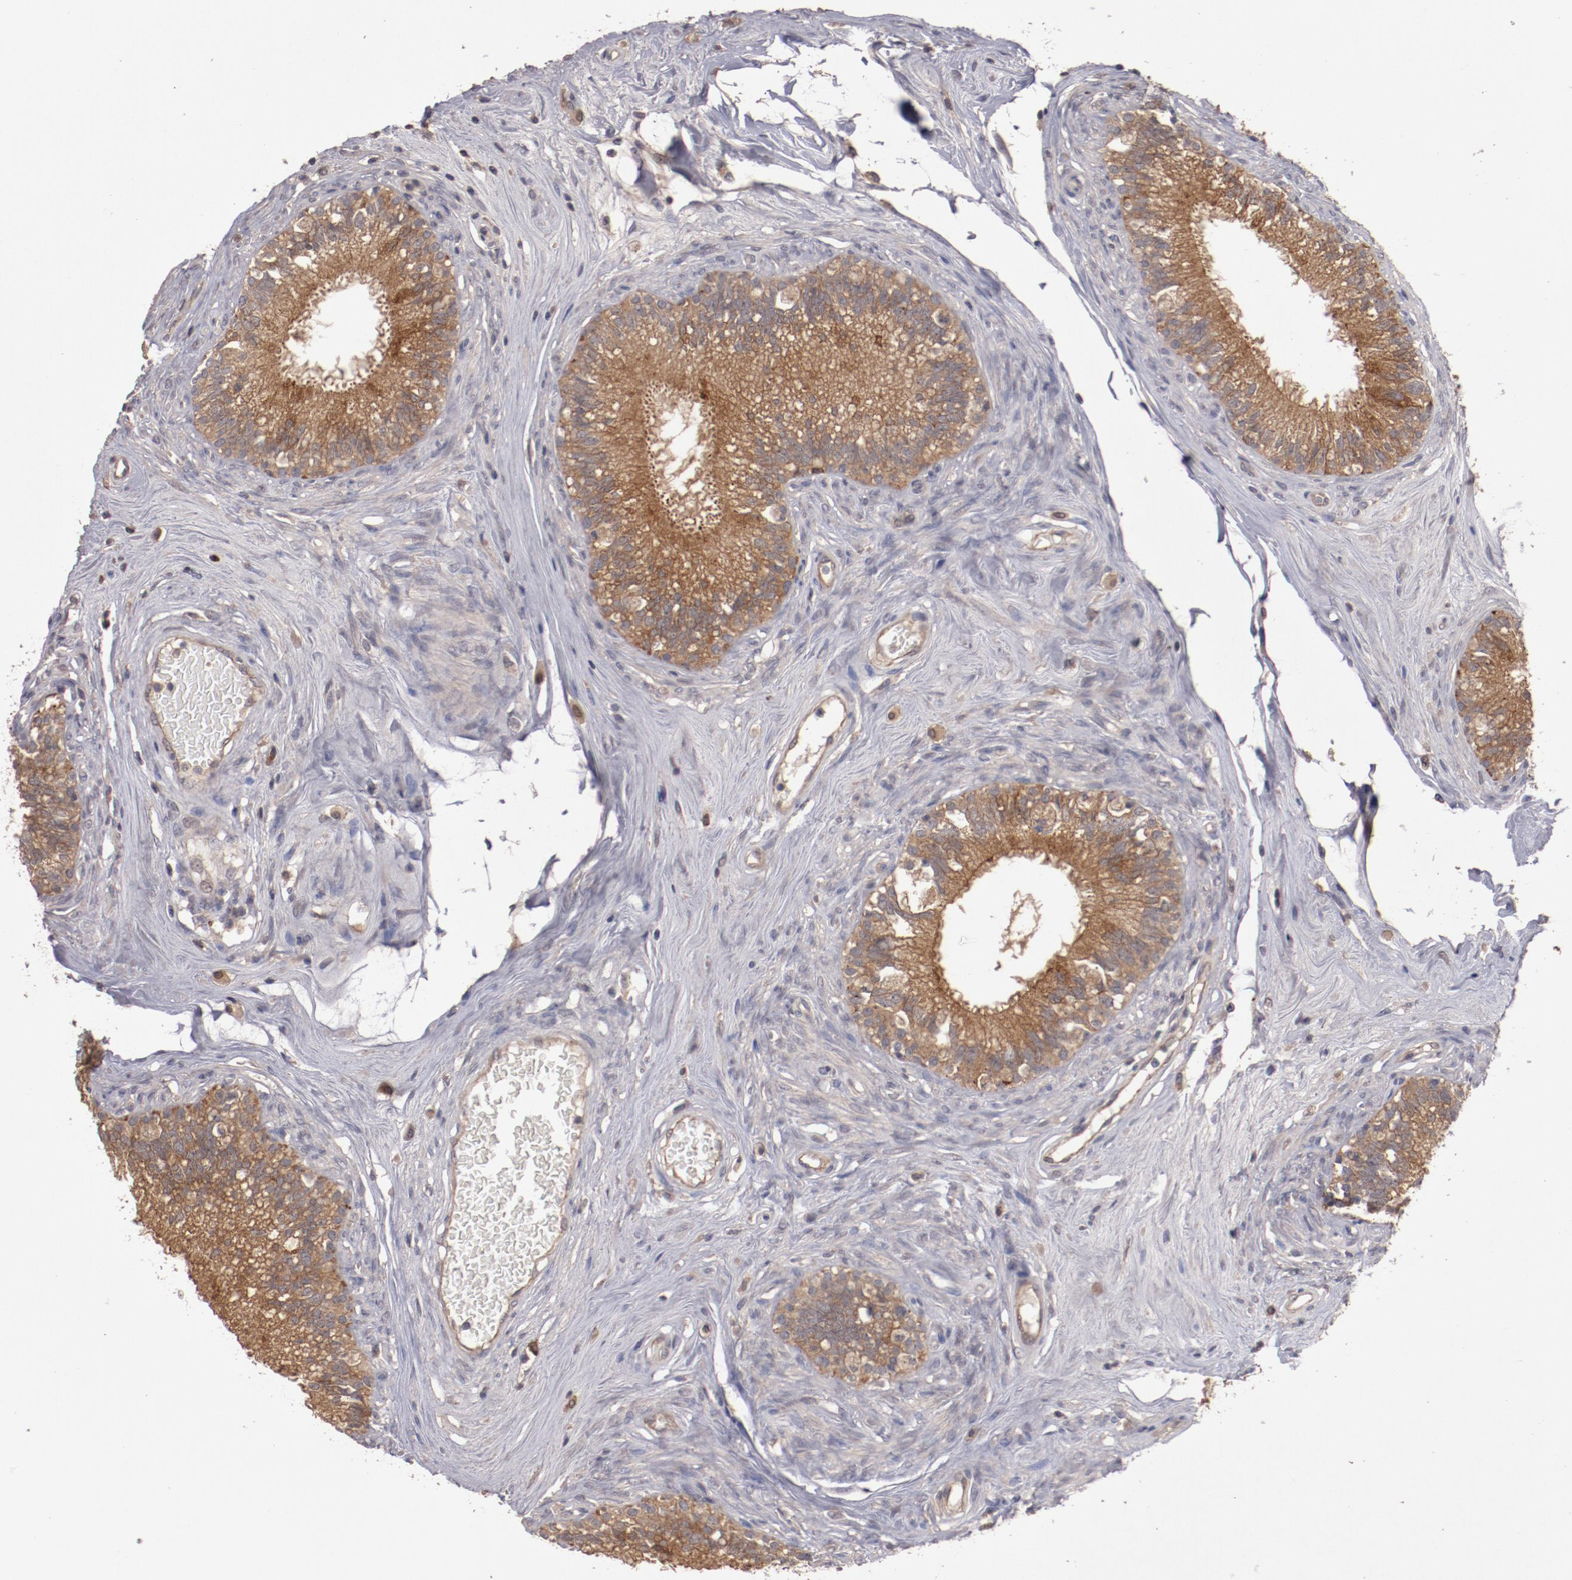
{"staining": {"intensity": "strong", "quantity": ">75%", "location": "cytoplasmic/membranous"}, "tissue": "epididymis", "cell_type": "Glandular cells", "image_type": "normal", "snomed": [{"axis": "morphology", "description": "Normal tissue, NOS"}, {"axis": "morphology", "description": "Inflammation, NOS"}, {"axis": "topography", "description": "Epididymis"}], "caption": "Immunohistochemical staining of benign epididymis demonstrates high levels of strong cytoplasmic/membranous expression in approximately >75% of glandular cells.", "gene": "LRRC75B", "patient": {"sex": "male", "age": 84}}